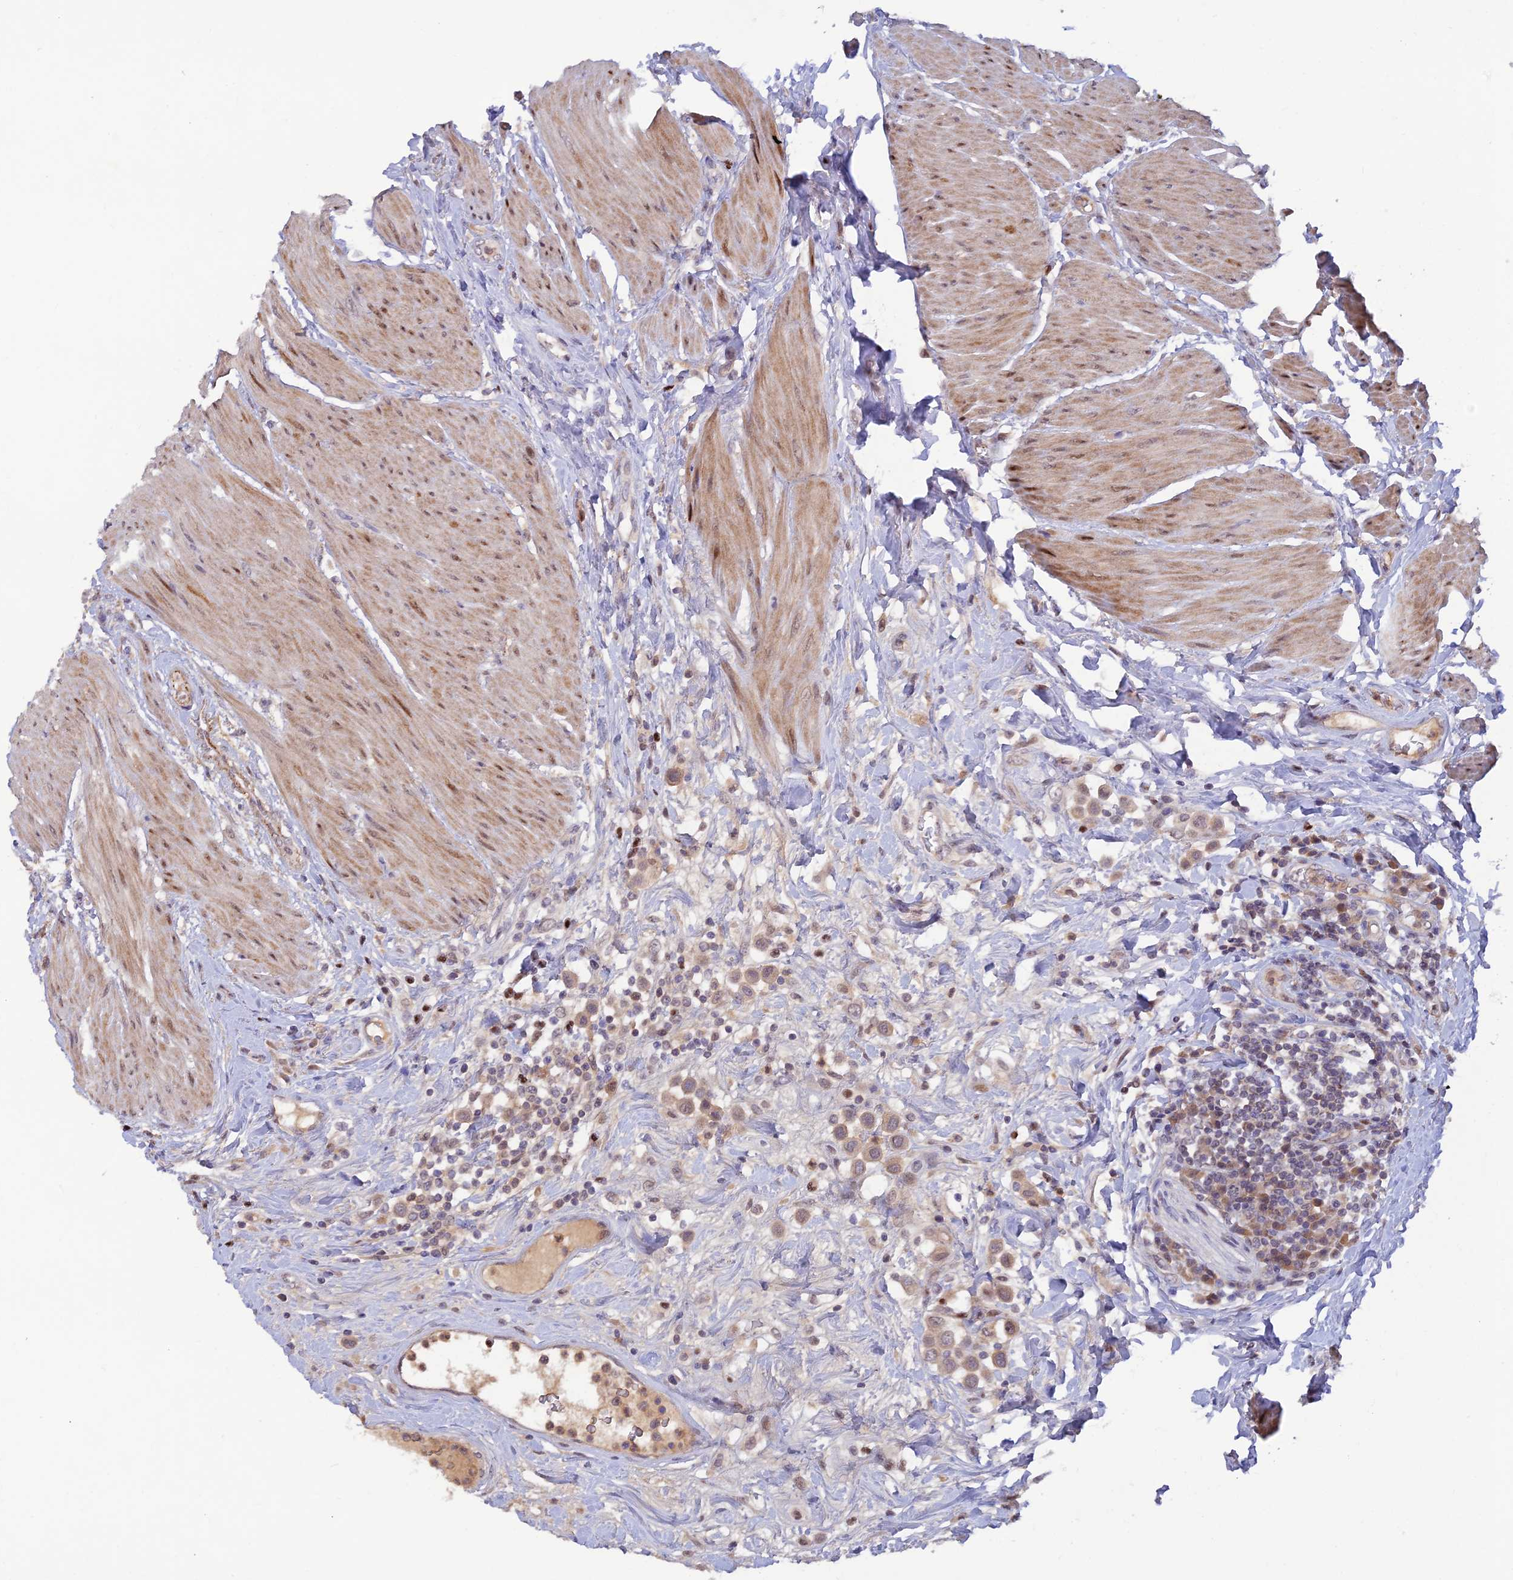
{"staining": {"intensity": "weak", "quantity": ">75%", "location": "cytoplasmic/membranous"}, "tissue": "urothelial cancer", "cell_type": "Tumor cells", "image_type": "cancer", "snomed": [{"axis": "morphology", "description": "Urothelial carcinoma, High grade"}, {"axis": "topography", "description": "Urinary bladder"}], "caption": "Urothelial cancer stained for a protein exhibits weak cytoplasmic/membranous positivity in tumor cells.", "gene": "FASTKD5", "patient": {"sex": "male", "age": 50}}